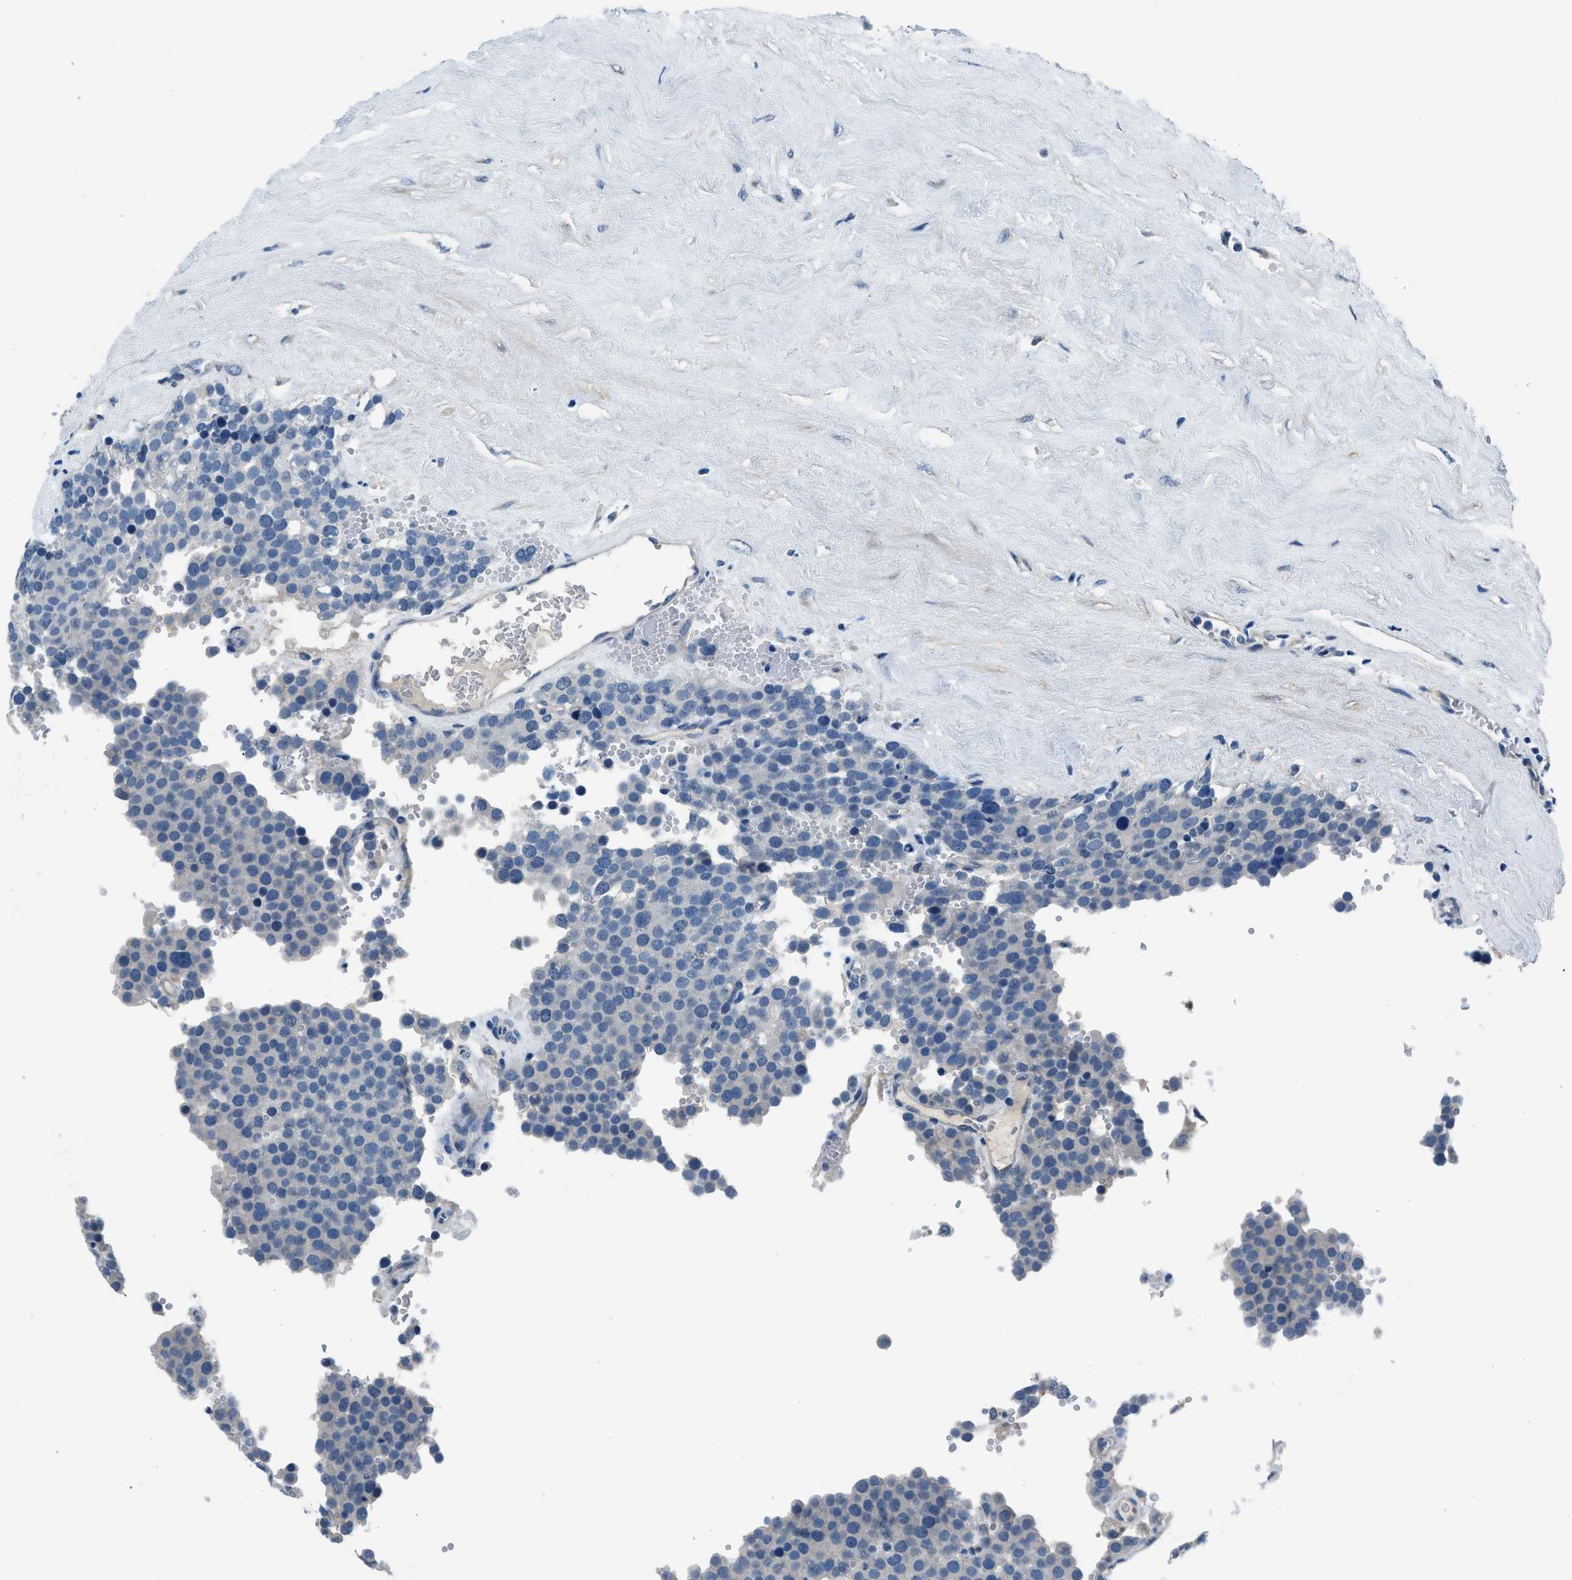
{"staining": {"intensity": "negative", "quantity": "none", "location": "none"}, "tissue": "testis cancer", "cell_type": "Tumor cells", "image_type": "cancer", "snomed": [{"axis": "morphology", "description": "Normal tissue, NOS"}, {"axis": "morphology", "description": "Seminoma, NOS"}, {"axis": "topography", "description": "Testis"}], "caption": "DAB (3,3'-diaminobenzidine) immunohistochemical staining of human testis seminoma reveals no significant expression in tumor cells.", "gene": "GJA3", "patient": {"sex": "male", "age": 71}}